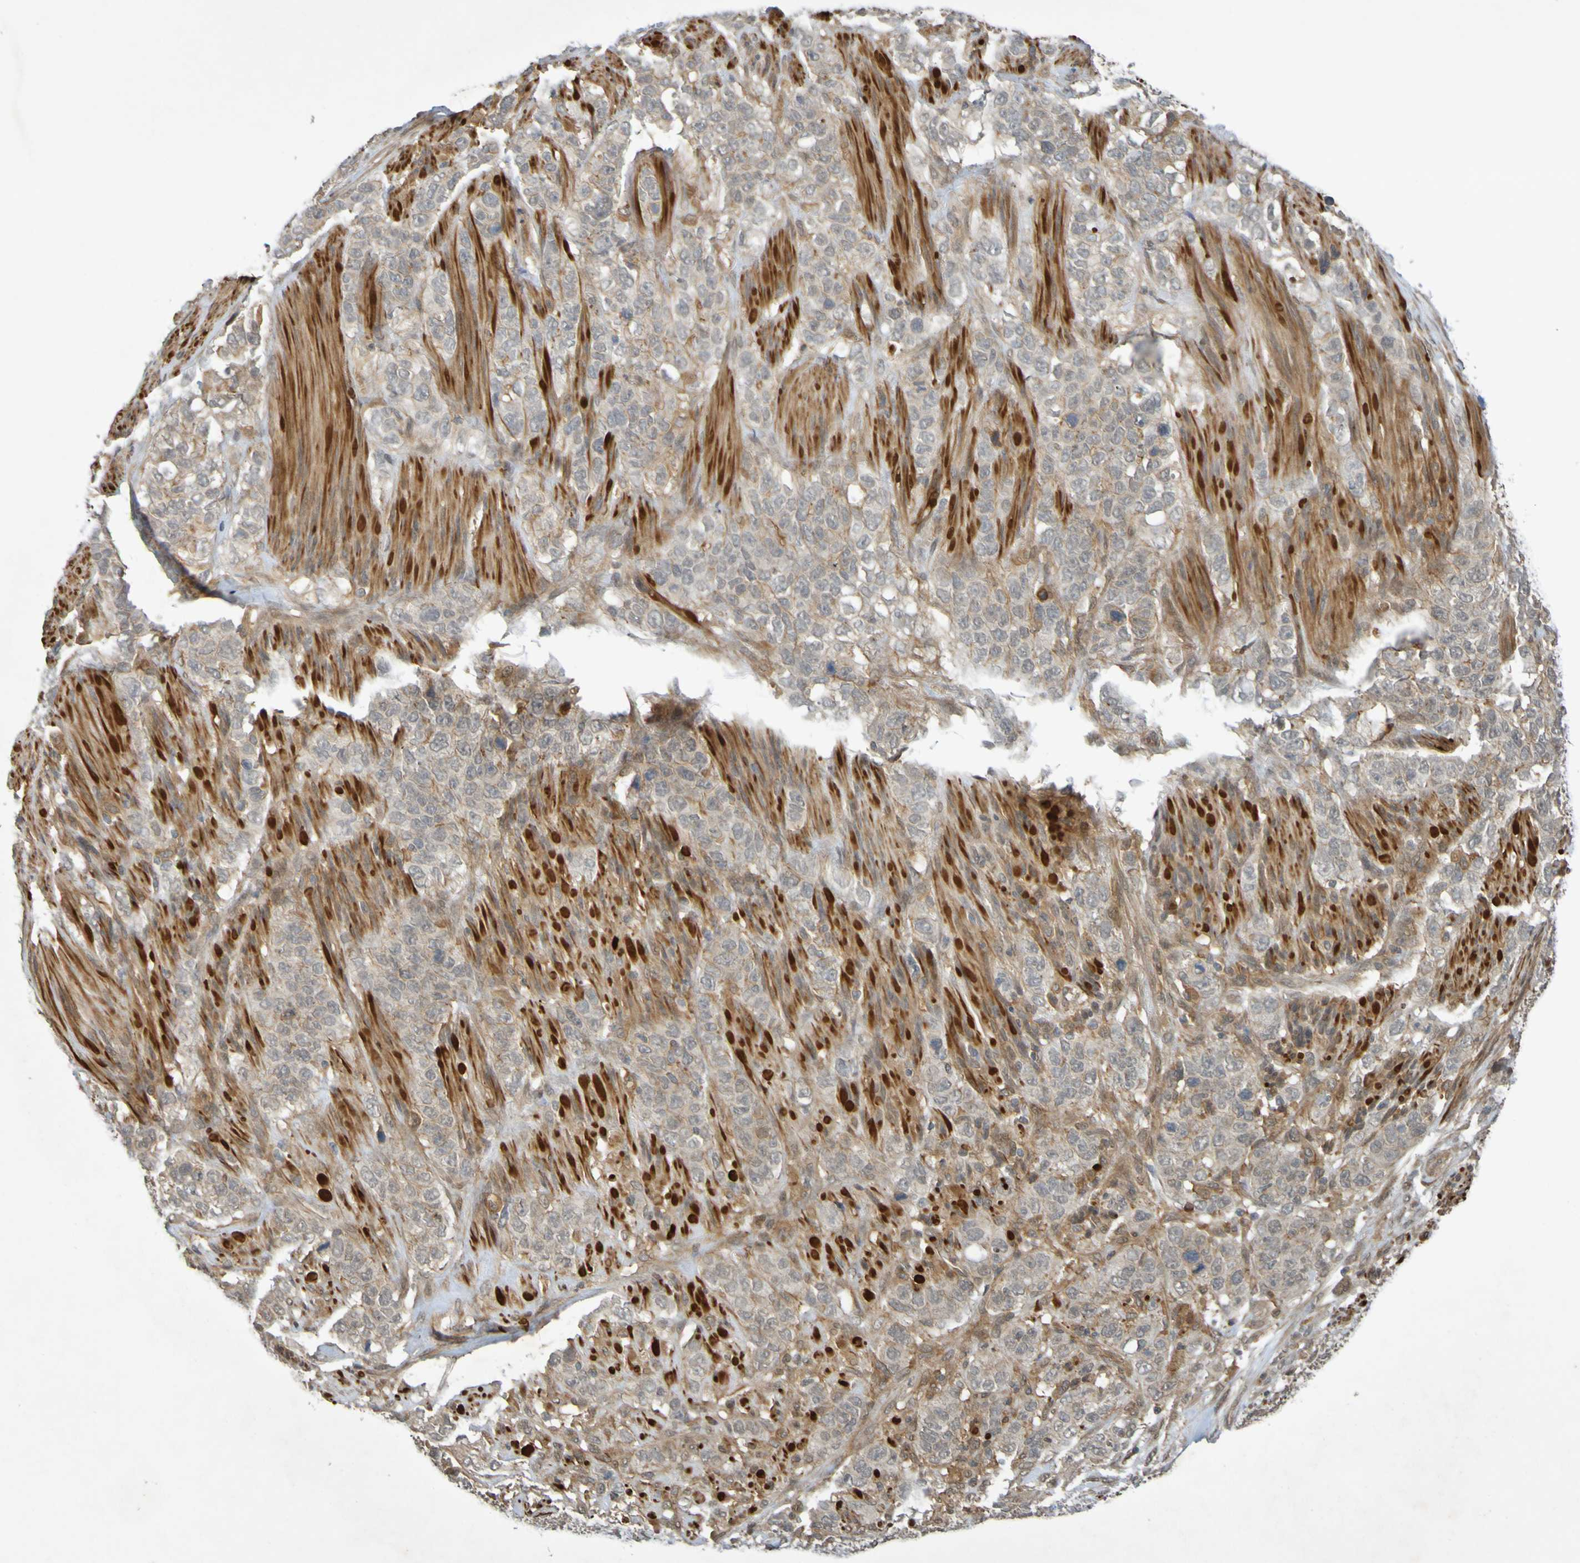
{"staining": {"intensity": "weak", "quantity": "25%-75%", "location": "cytoplasmic/membranous"}, "tissue": "stomach cancer", "cell_type": "Tumor cells", "image_type": "cancer", "snomed": [{"axis": "morphology", "description": "Adenocarcinoma, NOS"}, {"axis": "topography", "description": "Stomach"}], "caption": "A histopathology image of human stomach cancer stained for a protein exhibits weak cytoplasmic/membranous brown staining in tumor cells. The protein of interest is shown in brown color, while the nuclei are stained blue.", "gene": "ARHGEF11", "patient": {"sex": "male", "age": 48}}